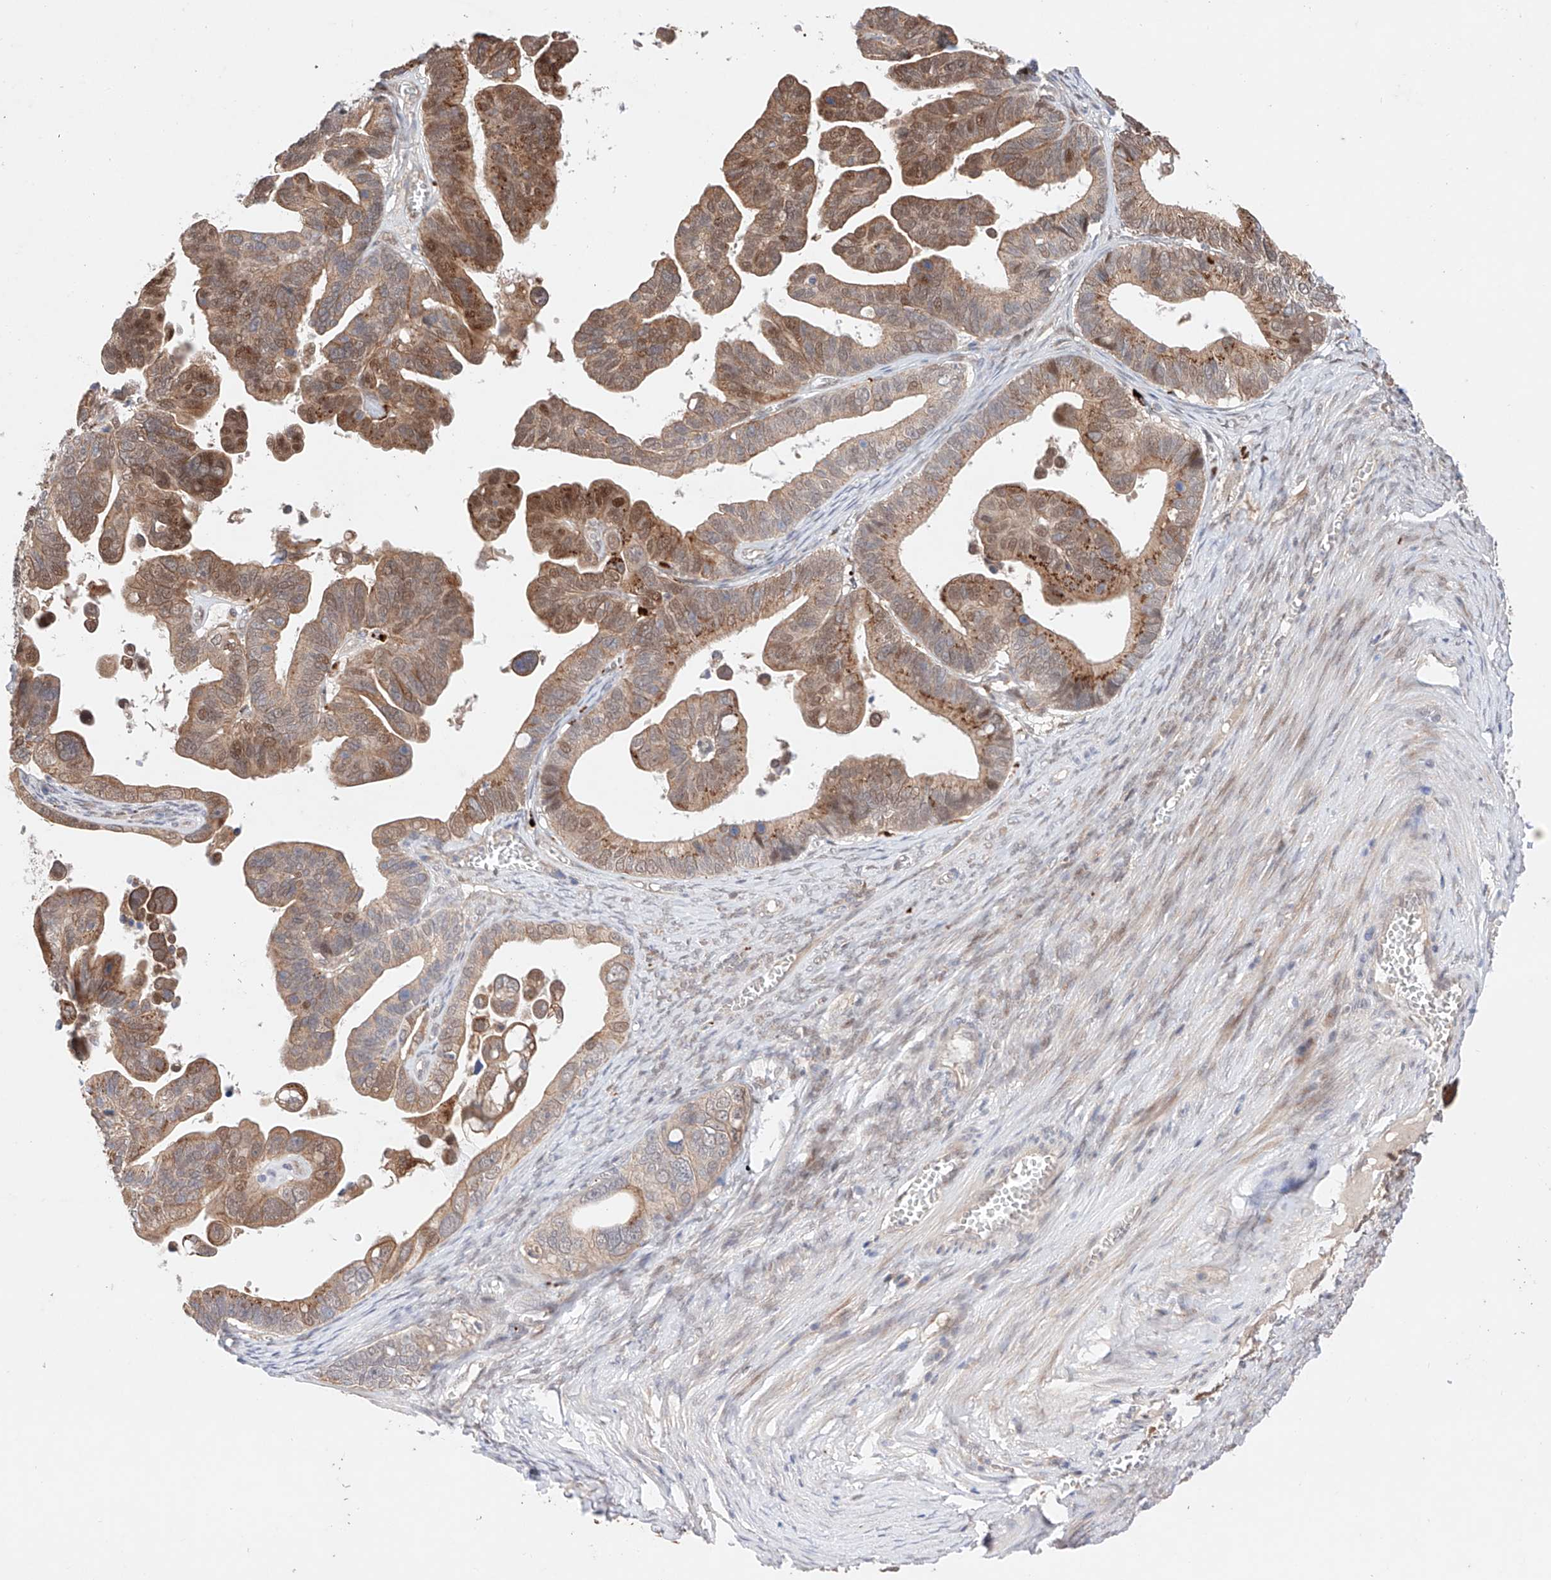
{"staining": {"intensity": "moderate", "quantity": ">75%", "location": "cytoplasmic/membranous,nuclear"}, "tissue": "ovarian cancer", "cell_type": "Tumor cells", "image_type": "cancer", "snomed": [{"axis": "morphology", "description": "Cystadenocarcinoma, serous, NOS"}, {"axis": "topography", "description": "Ovary"}], "caption": "Protein expression analysis of ovarian serous cystadenocarcinoma exhibits moderate cytoplasmic/membranous and nuclear positivity in about >75% of tumor cells.", "gene": "GCNT1", "patient": {"sex": "female", "age": 56}}